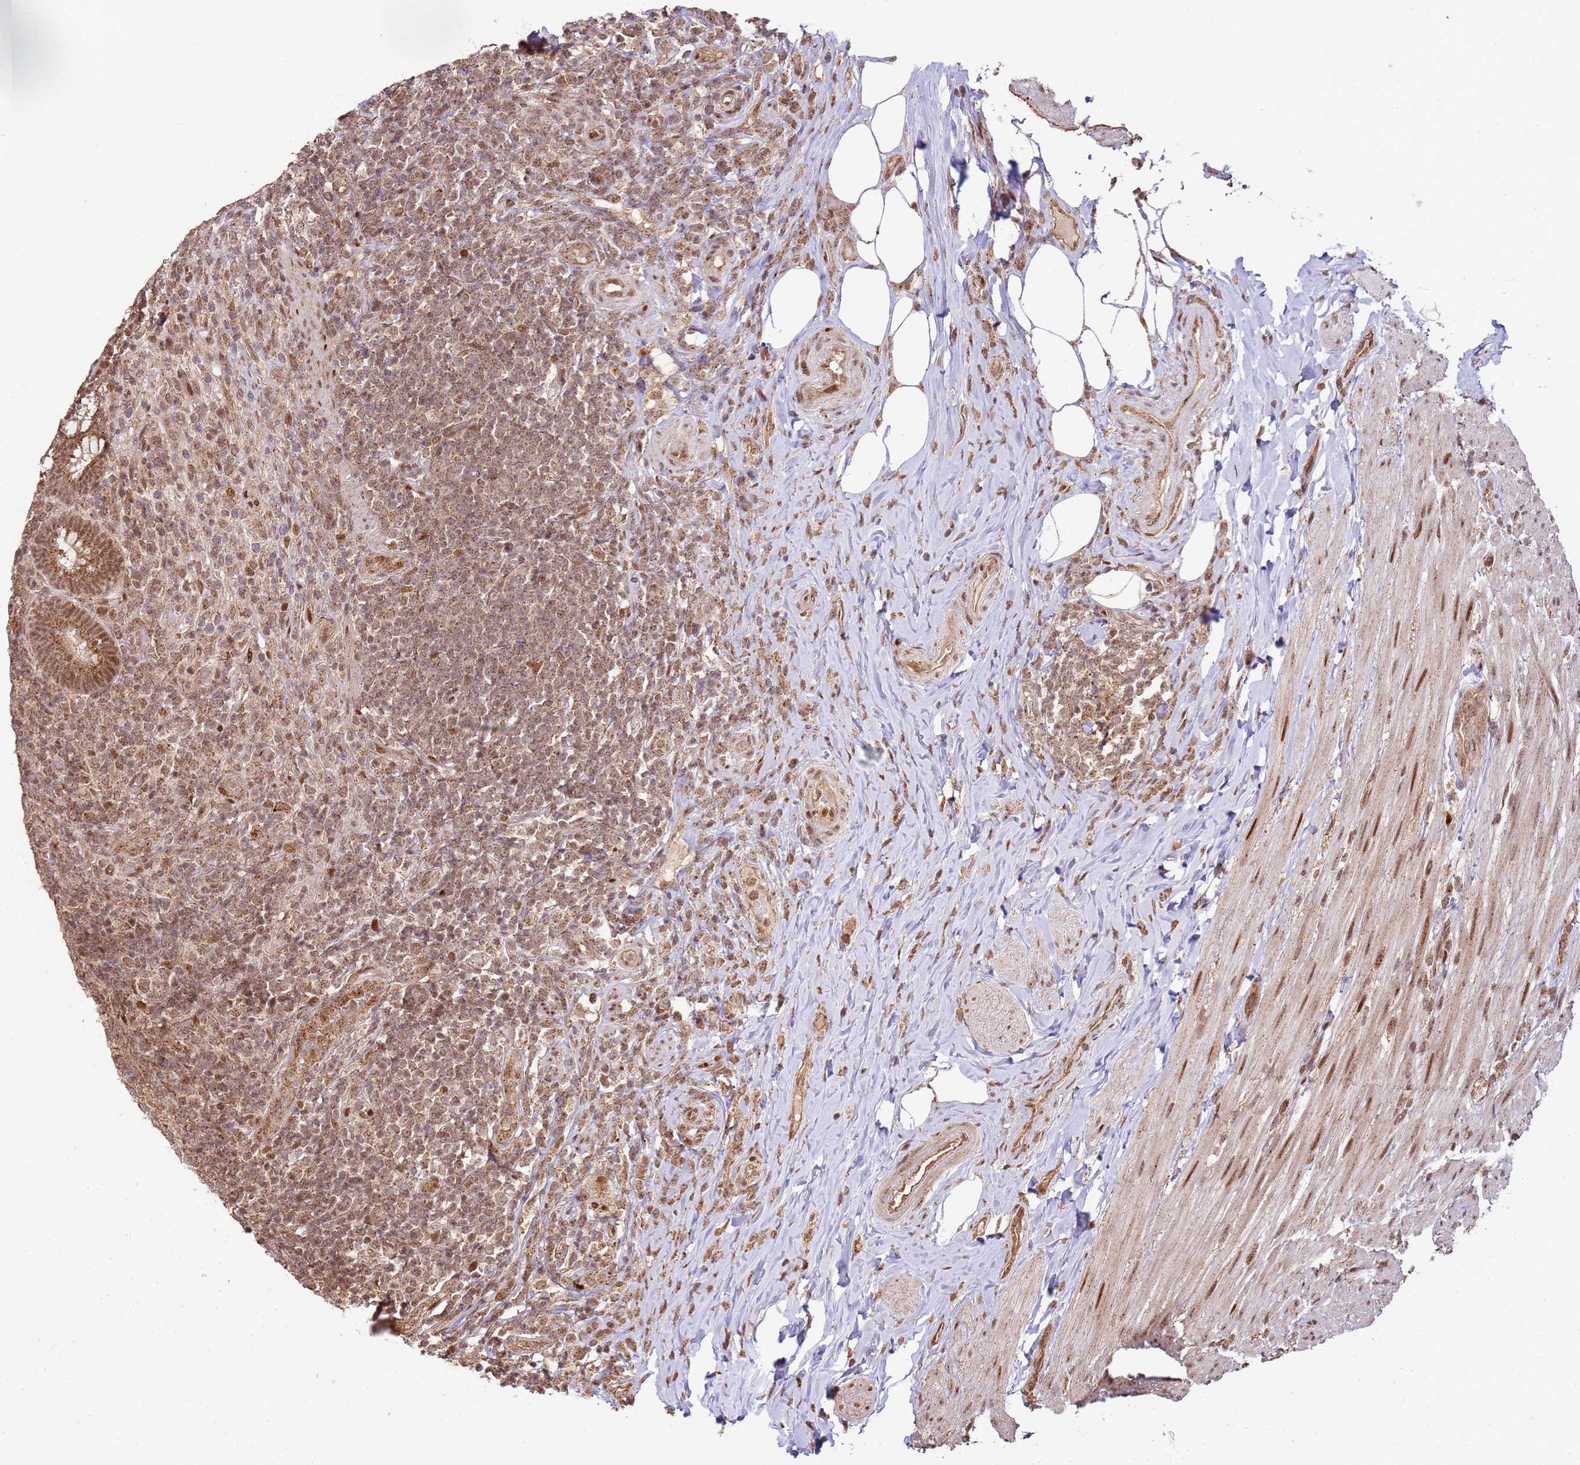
{"staining": {"intensity": "strong", "quantity": ">75%", "location": "cytoplasmic/membranous,nuclear"}, "tissue": "appendix", "cell_type": "Glandular cells", "image_type": "normal", "snomed": [{"axis": "morphology", "description": "Normal tissue, NOS"}, {"axis": "topography", "description": "Appendix"}], "caption": "Protein staining demonstrates strong cytoplasmic/membranous,nuclear expression in about >75% of glandular cells in benign appendix.", "gene": "PEX14", "patient": {"sex": "female", "age": 43}}